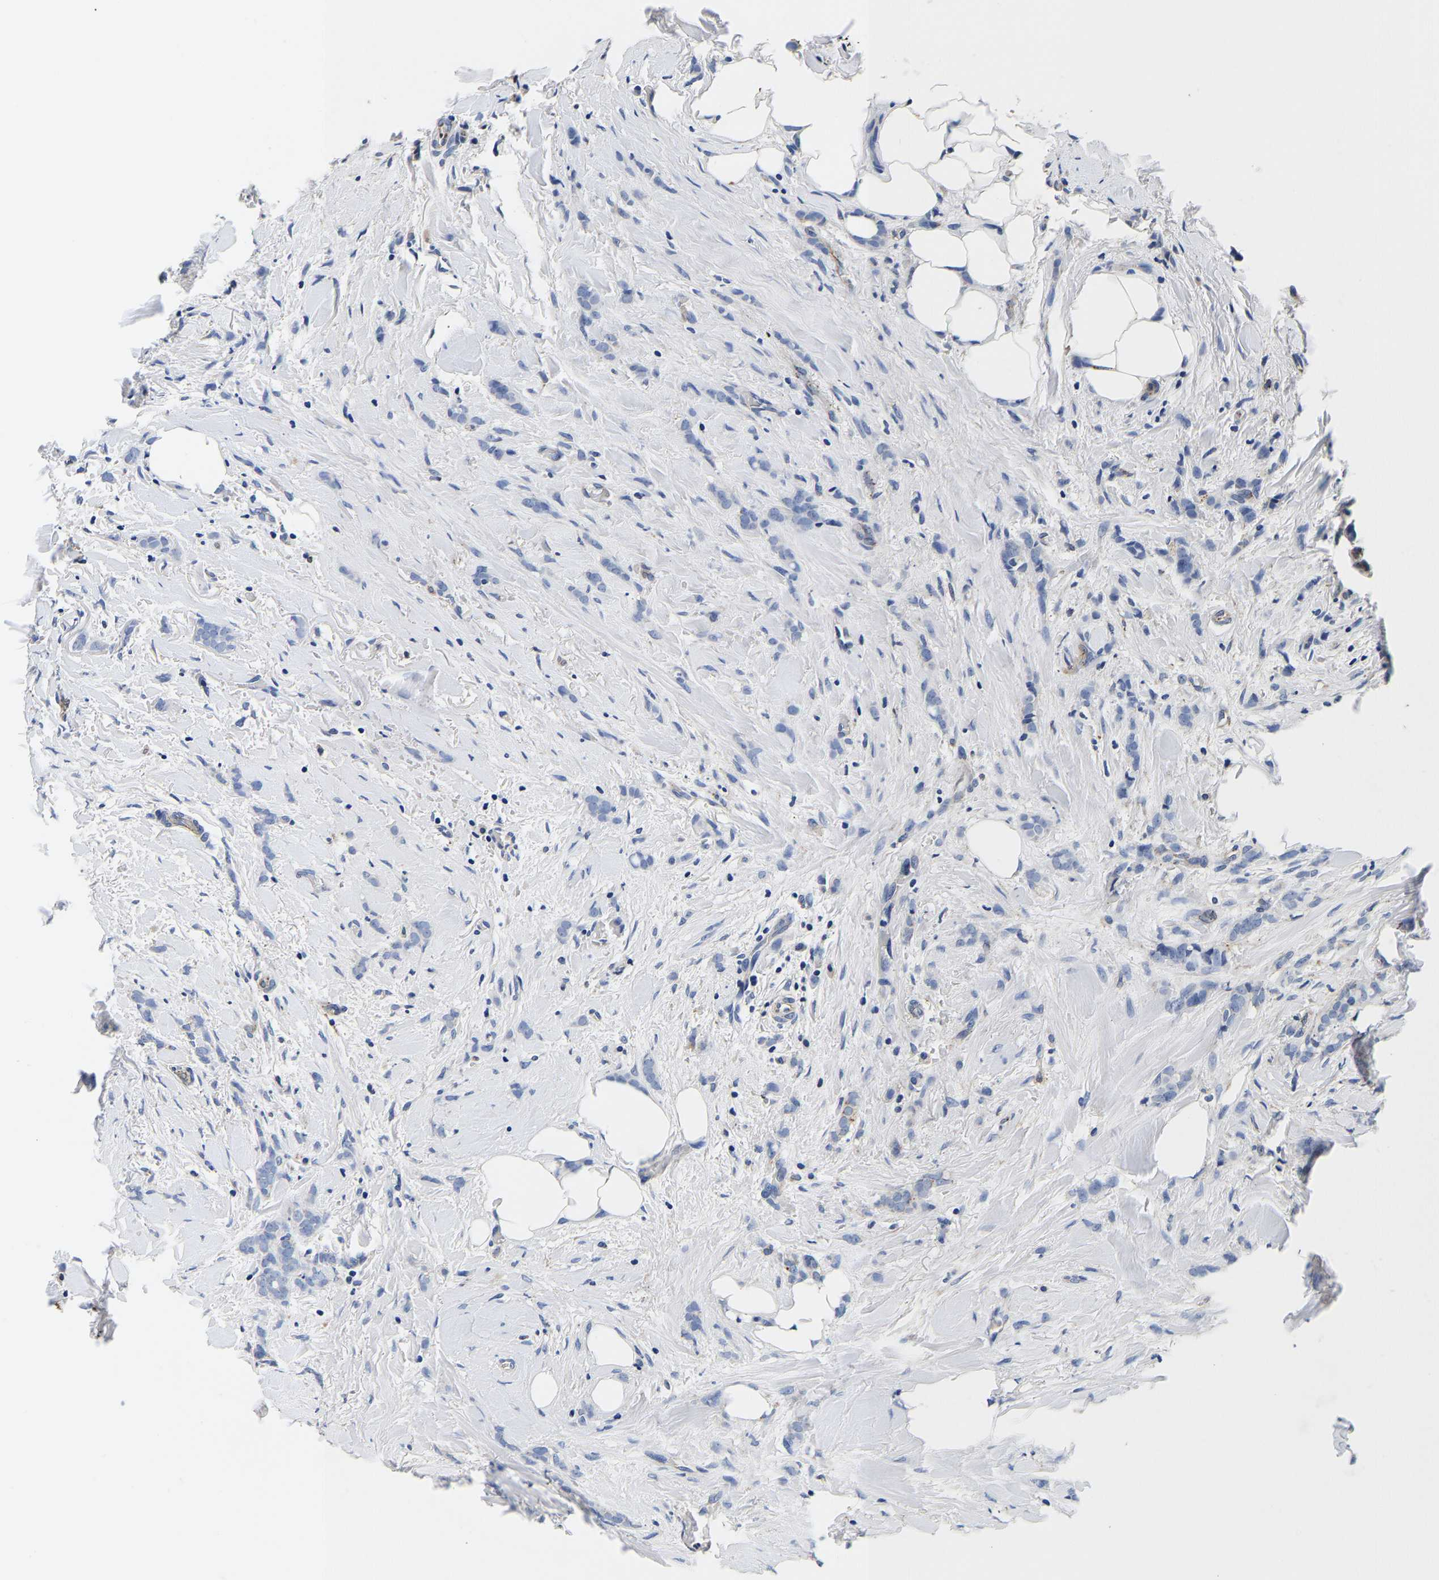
{"staining": {"intensity": "negative", "quantity": "none", "location": "none"}, "tissue": "breast cancer", "cell_type": "Tumor cells", "image_type": "cancer", "snomed": [{"axis": "morphology", "description": "Lobular carcinoma, in situ"}, {"axis": "morphology", "description": "Lobular carcinoma"}, {"axis": "topography", "description": "Breast"}], "caption": "The IHC photomicrograph has no significant staining in tumor cells of lobular carcinoma in situ (breast) tissue.", "gene": "GRN", "patient": {"sex": "female", "age": 41}}